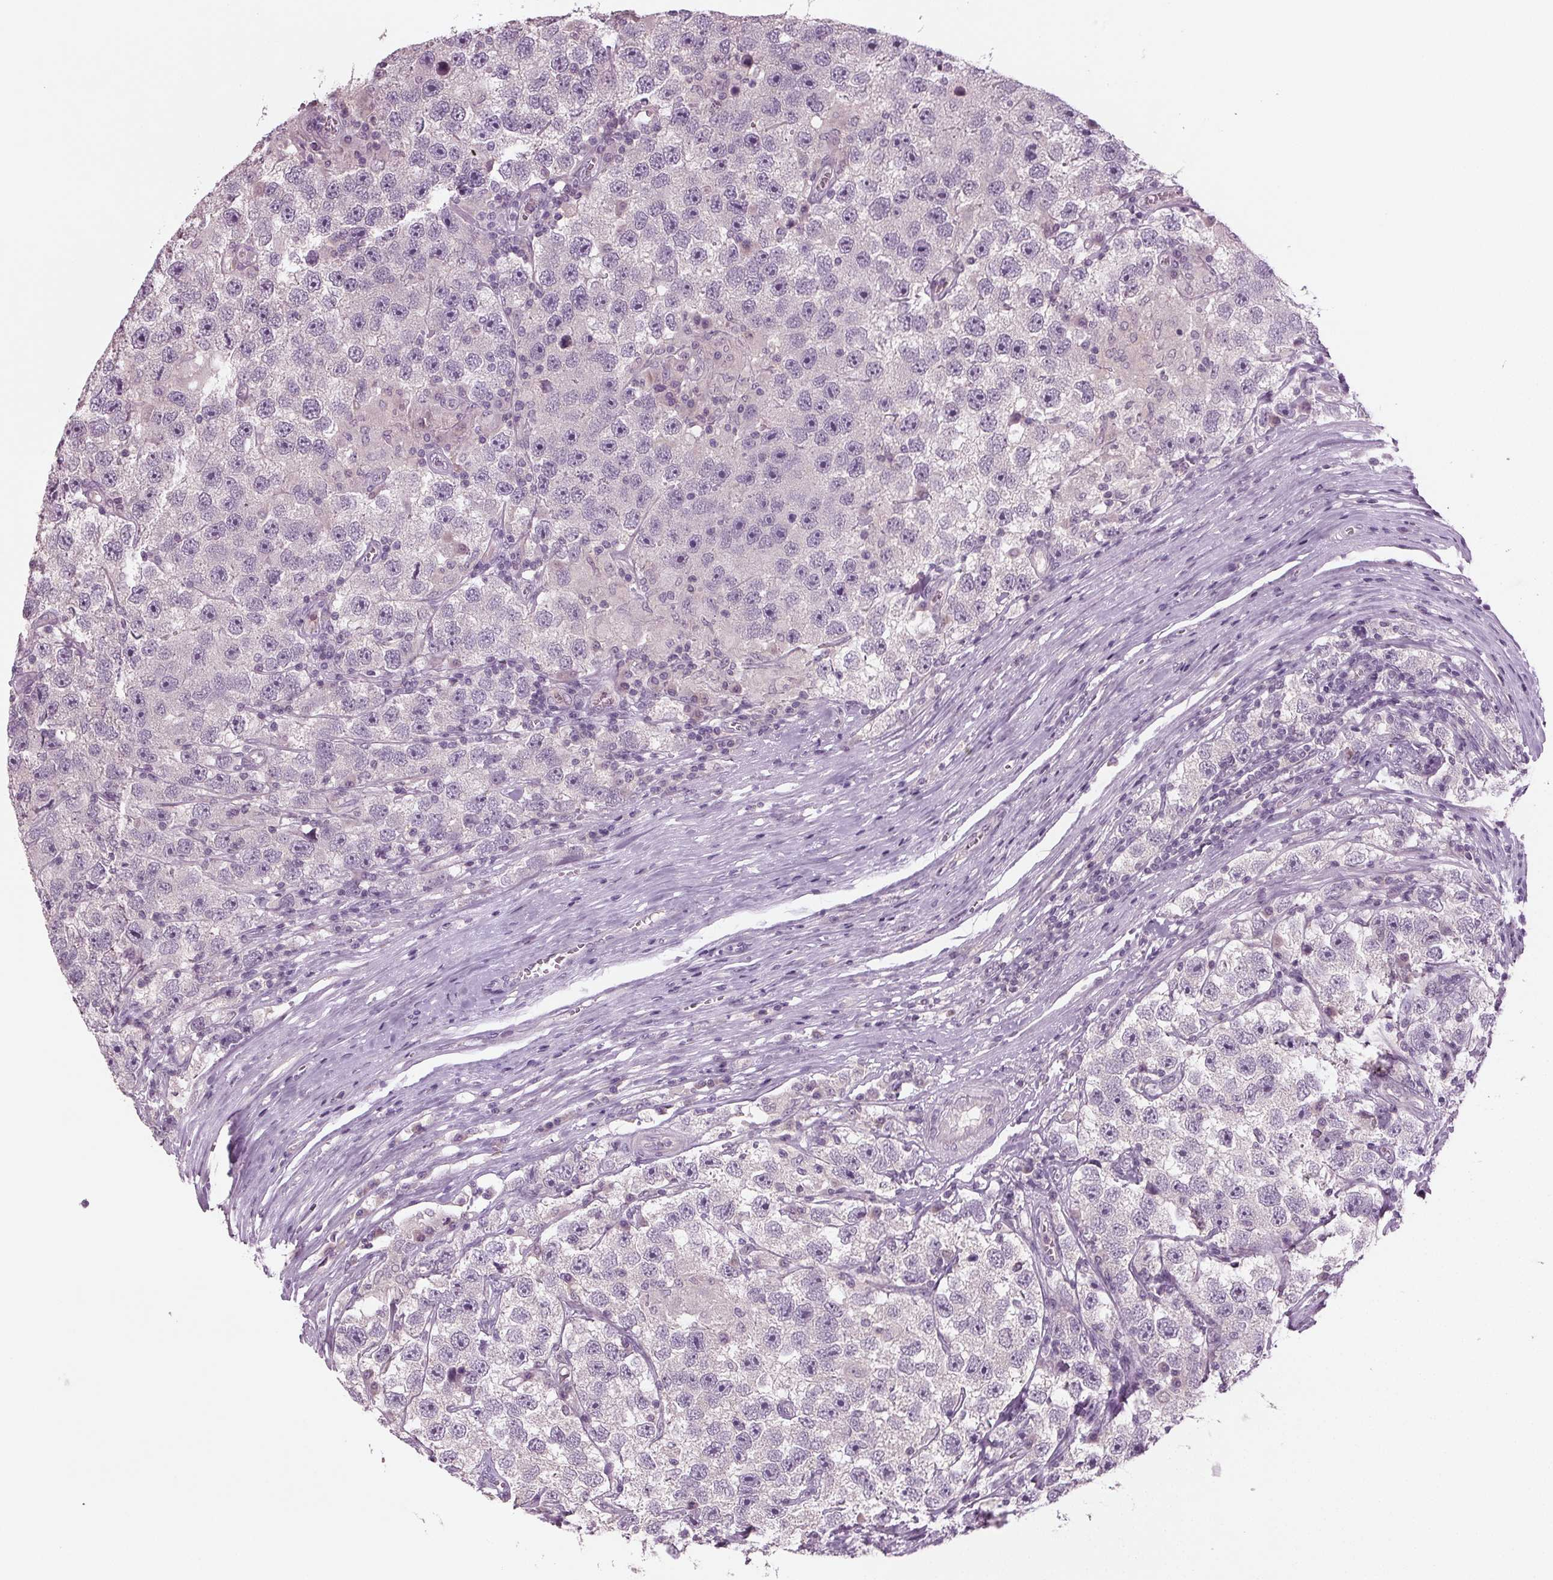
{"staining": {"intensity": "negative", "quantity": "none", "location": "none"}, "tissue": "testis cancer", "cell_type": "Tumor cells", "image_type": "cancer", "snomed": [{"axis": "morphology", "description": "Seminoma, NOS"}, {"axis": "topography", "description": "Testis"}], "caption": "DAB (3,3'-diaminobenzidine) immunohistochemical staining of human testis seminoma demonstrates no significant staining in tumor cells.", "gene": "BHLHE22", "patient": {"sex": "male", "age": 26}}